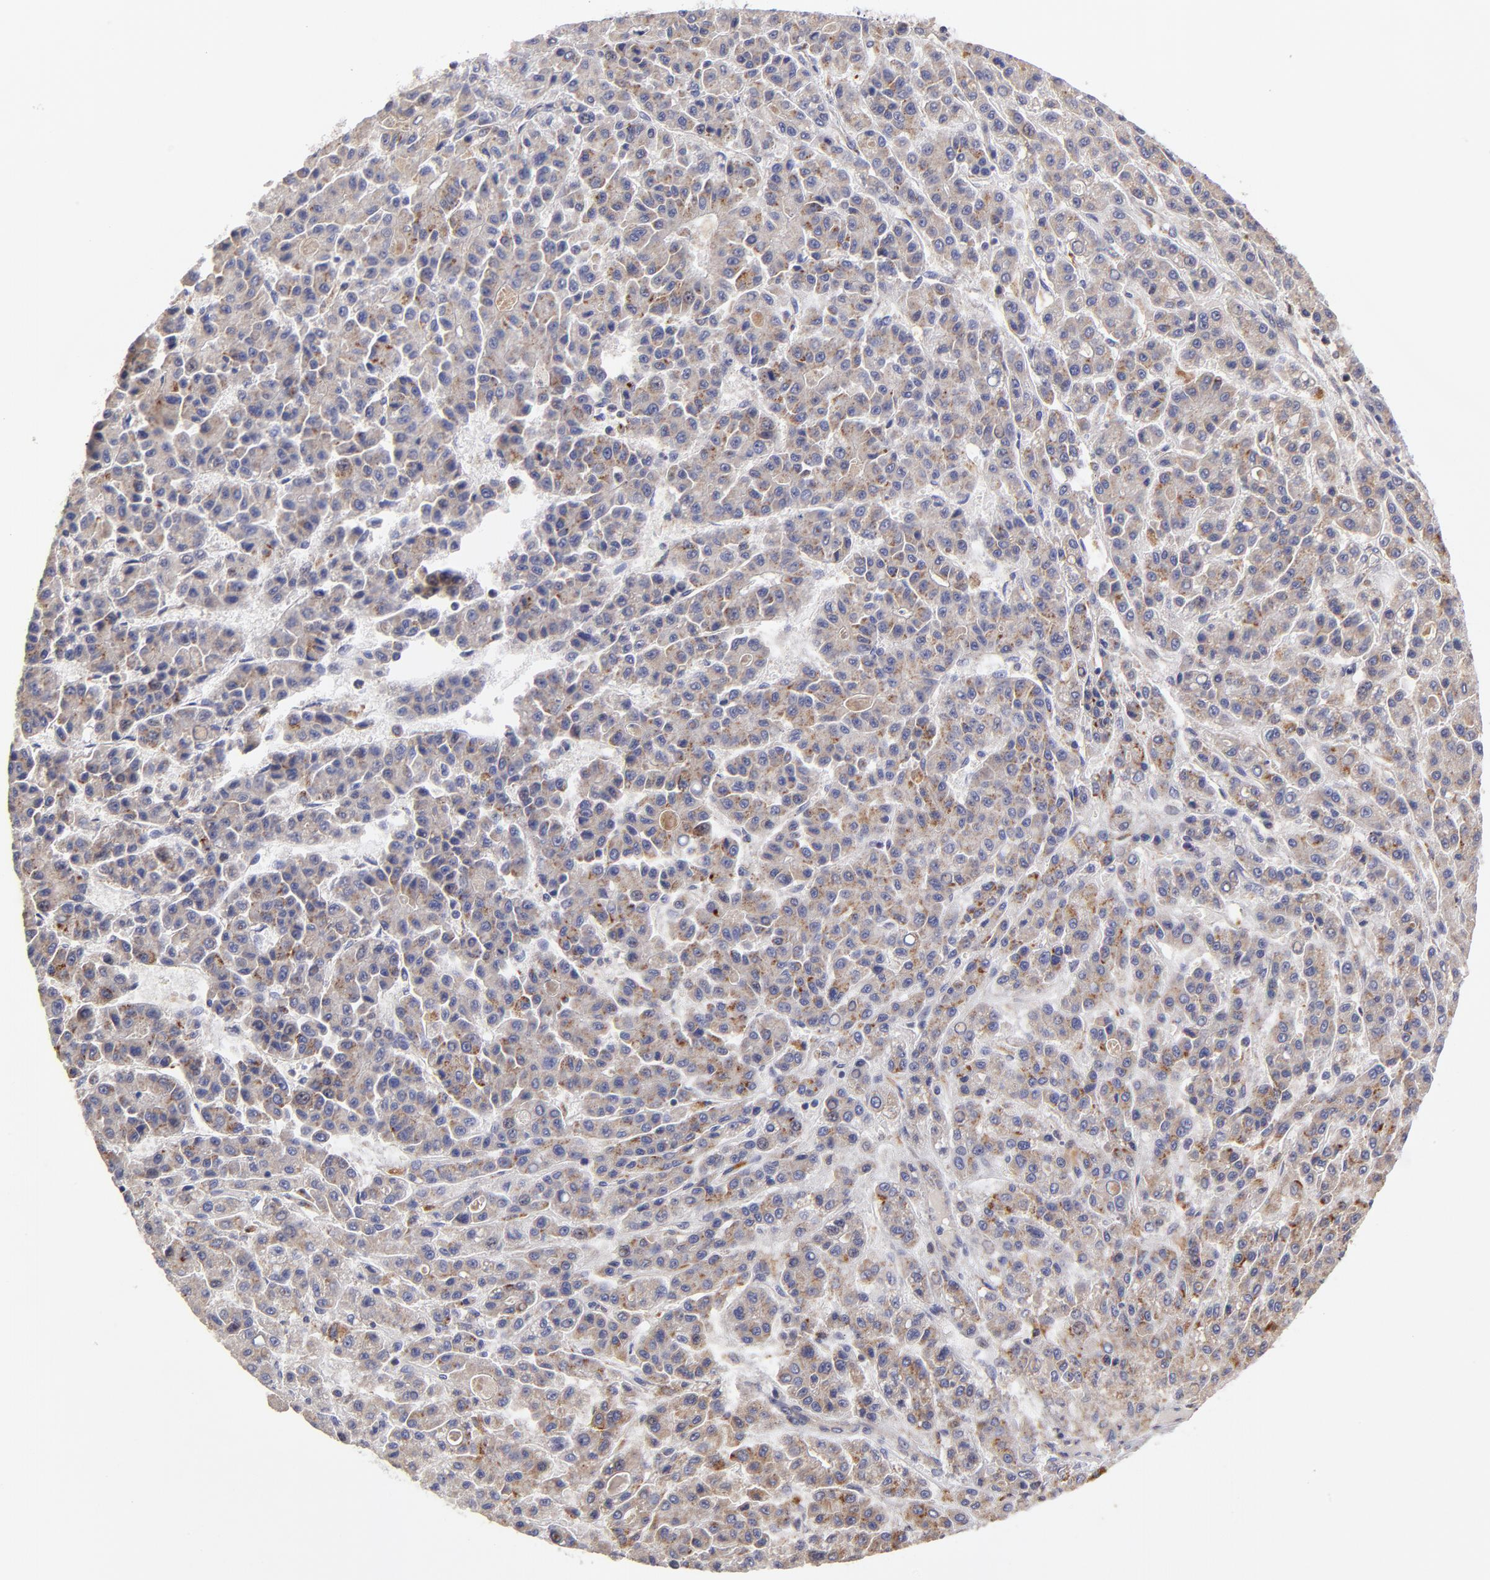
{"staining": {"intensity": "weak", "quantity": "<25%", "location": "cytoplasmic/membranous"}, "tissue": "liver cancer", "cell_type": "Tumor cells", "image_type": "cancer", "snomed": [{"axis": "morphology", "description": "Carcinoma, Hepatocellular, NOS"}, {"axis": "topography", "description": "Liver"}], "caption": "IHC of human liver hepatocellular carcinoma displays no positivity in tumor cells.", "gene": "MAP2K7", "patient": {"sex": "male", "age": 70}}